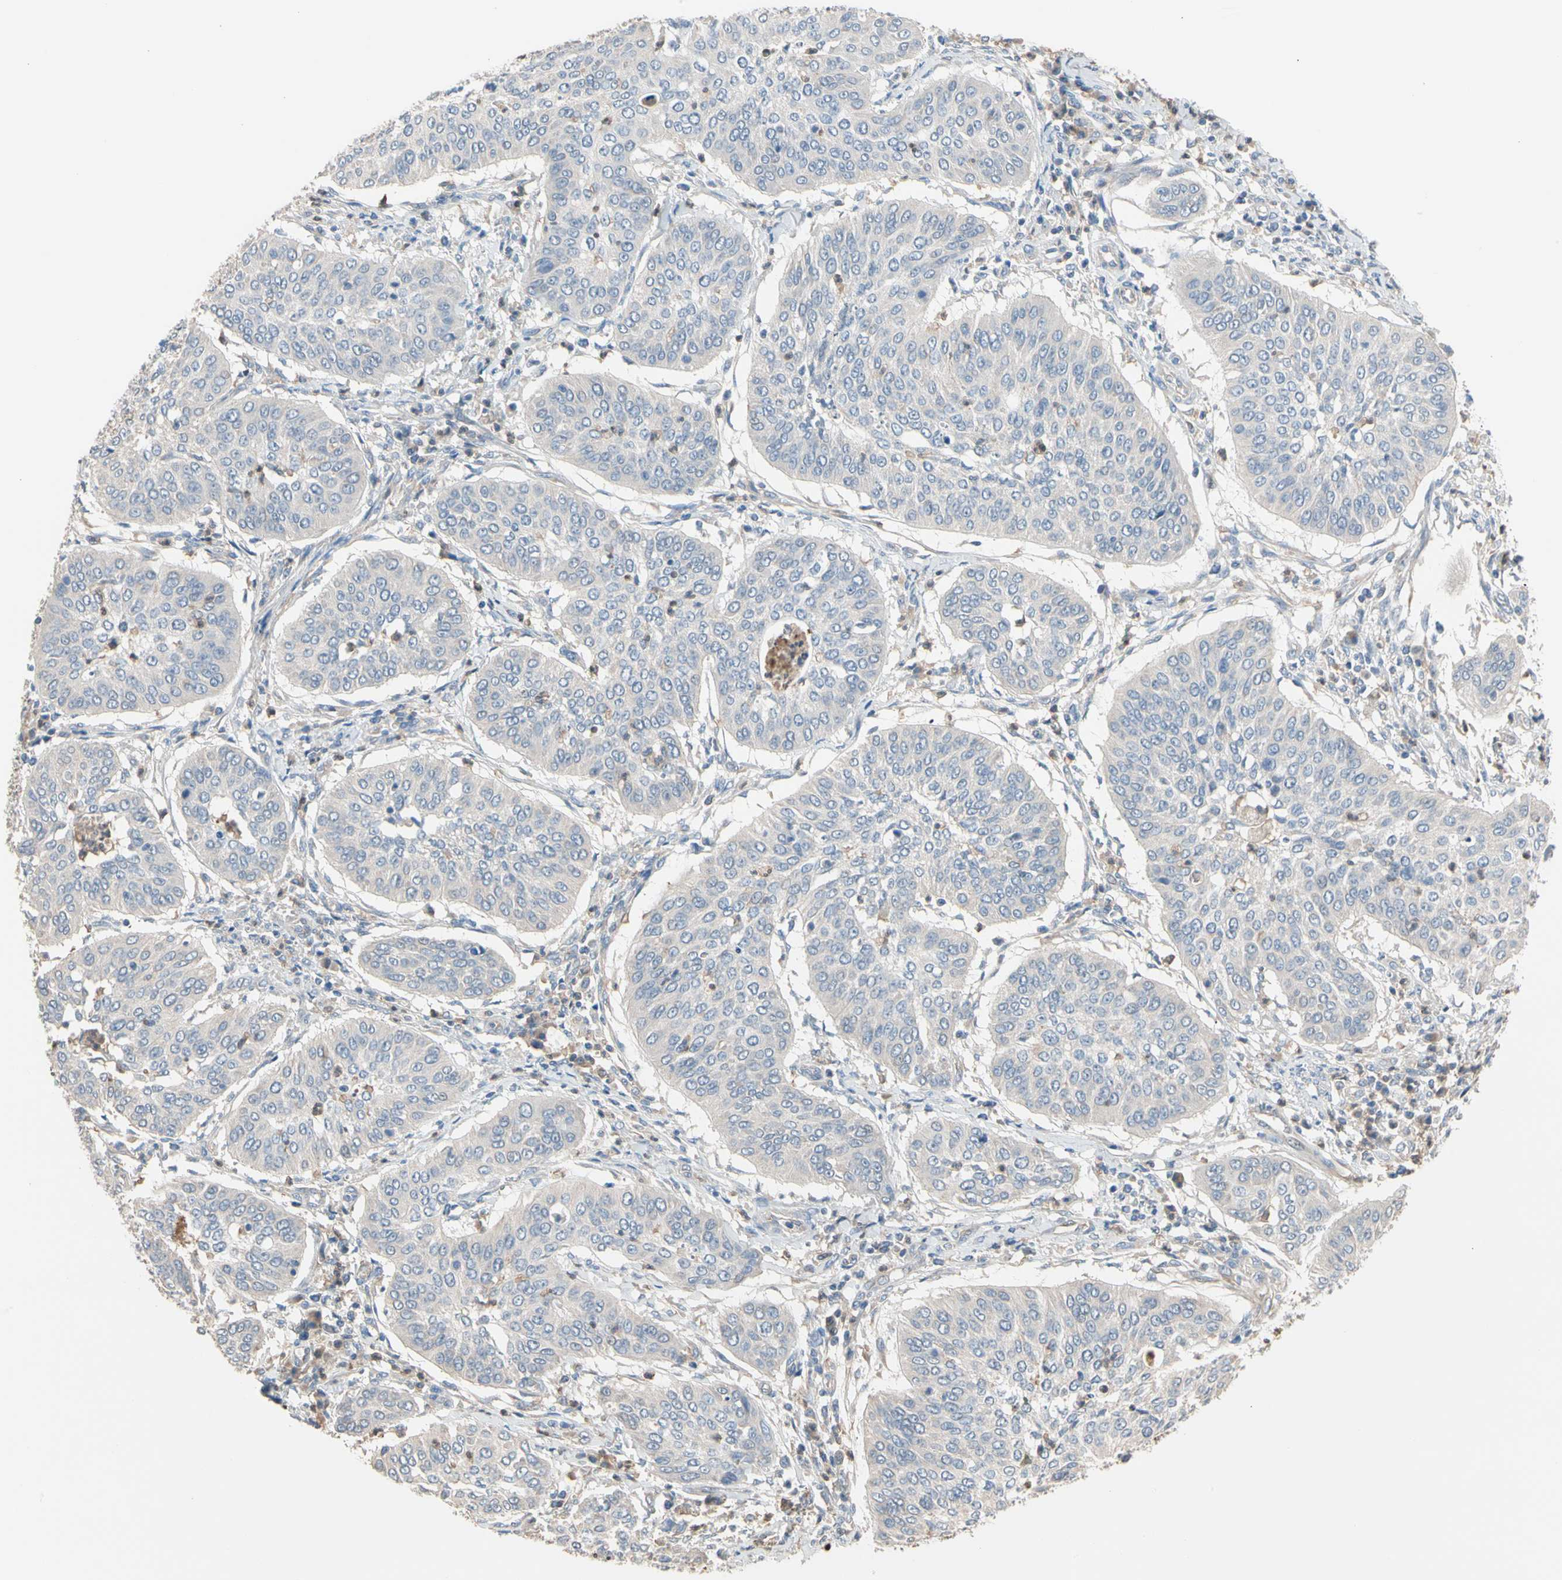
{"staining": {"intensity": "negative", "quantity": "none", "location": "none"}, "tissue": "cervical cancer", "cell_type": "Tumor cells", "image_type": "cancer", "snomed": [{"axis": "morphology", "description": "Normal tissue, NOS"}, {"axis": "morphology", "description": "Squamous cell carcinoma, NOS"}, {"axis": "topography", "description": "Cervix"}], "caption": "Protein analysis of cervical cancer exhibits no significant staining in tumor cells.", "gene": "BBOX1", "patient": {"sex": "female", "age": 39}}